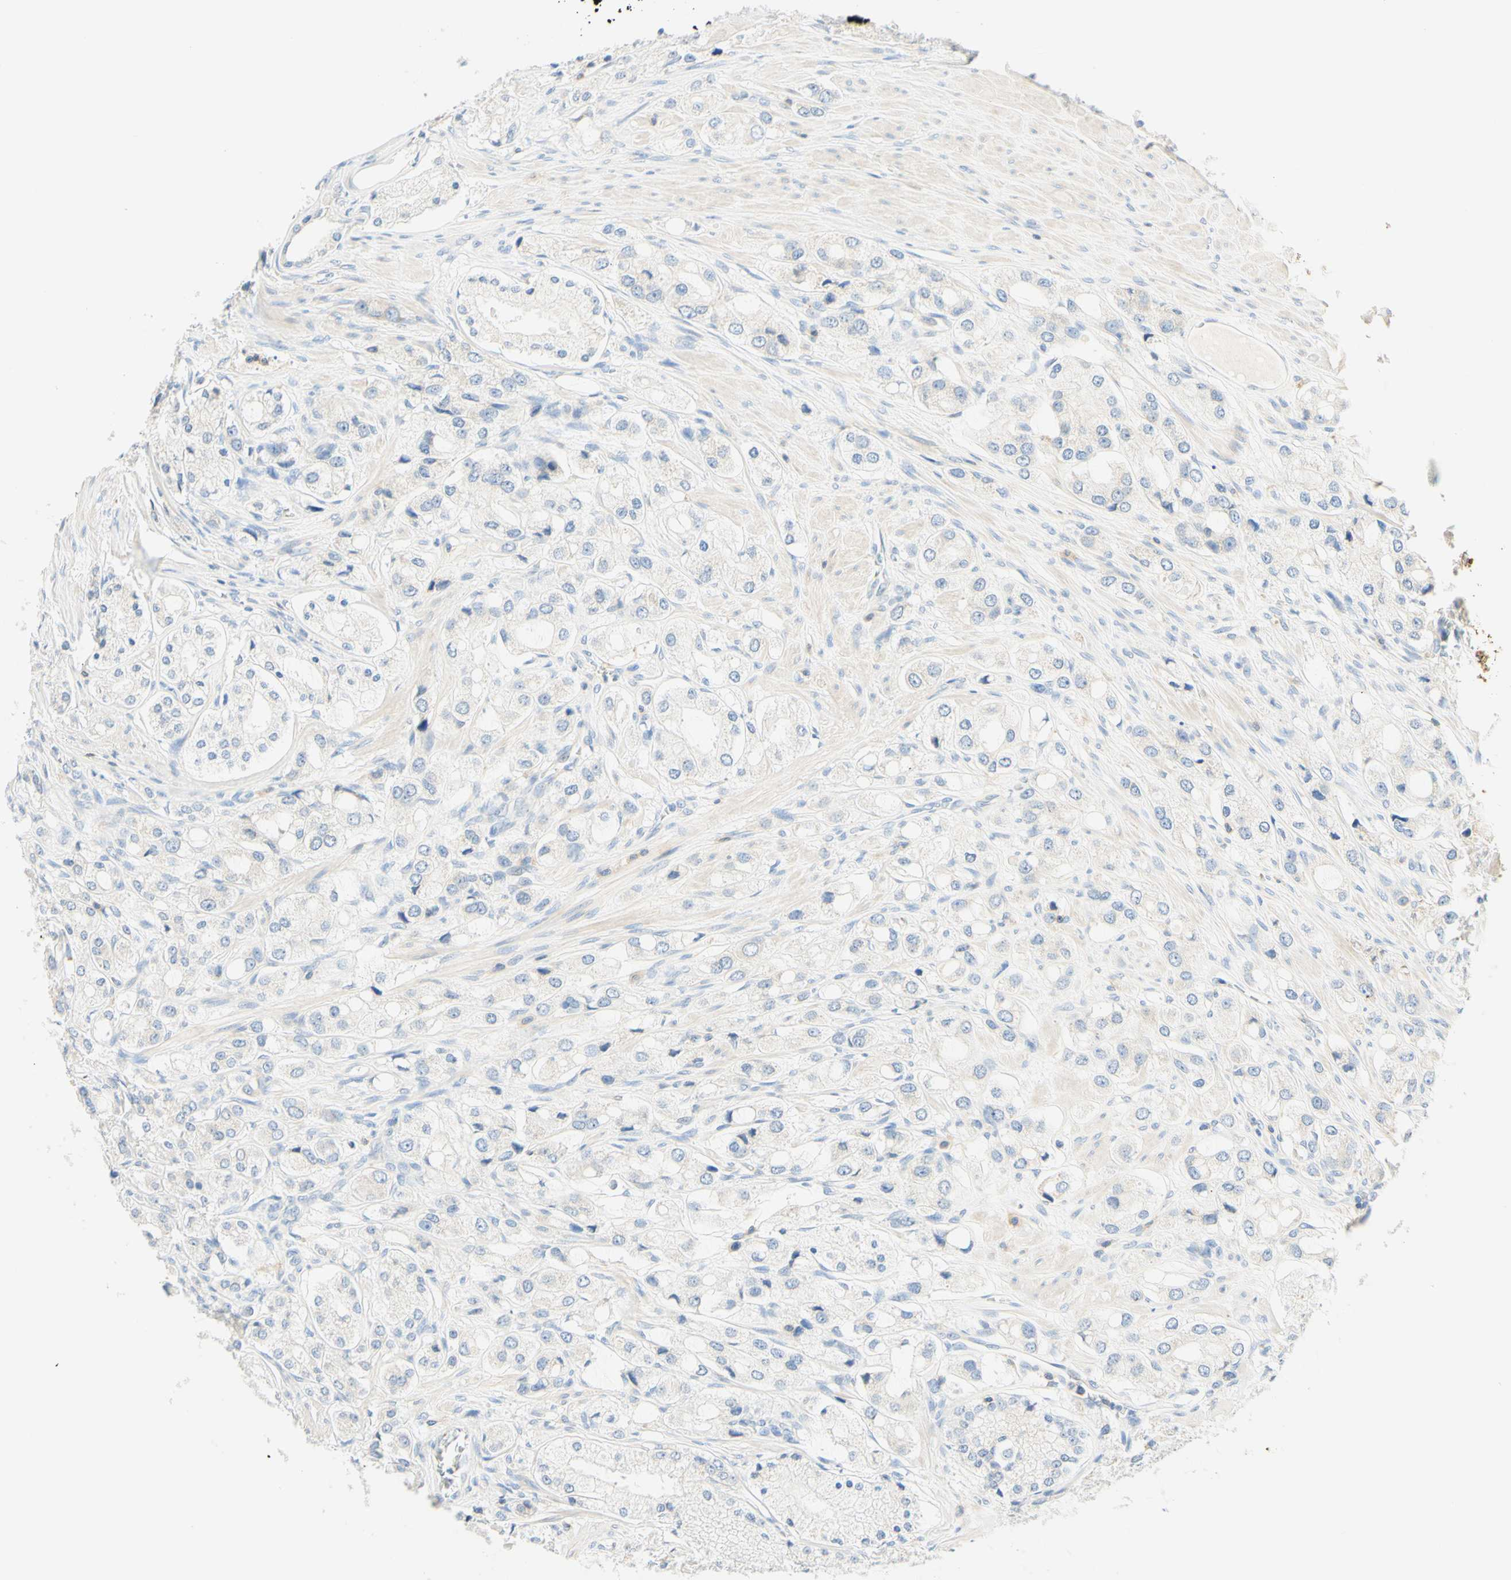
{"staining": {"intensity": "negative", "quantity": "none", "location": "none"}, "tissue": "prostate cancer", "cell_type": "Tumor cells", "image_type": "cancer", "snomed": [{"axis": "morphology", "description": "Adenocarcinoma, High grade"}, {"axis": "topography", "description": "Prostate"}], "caption": "DAB (3,3'-diaminobenzidine) immunohistochemical staining of prostate cancer (high-grade adenocarcinoma) reveals no significant staining in tumor cells.", "gene": "LAT", "patient": {"sex": "male", "age": 65}}